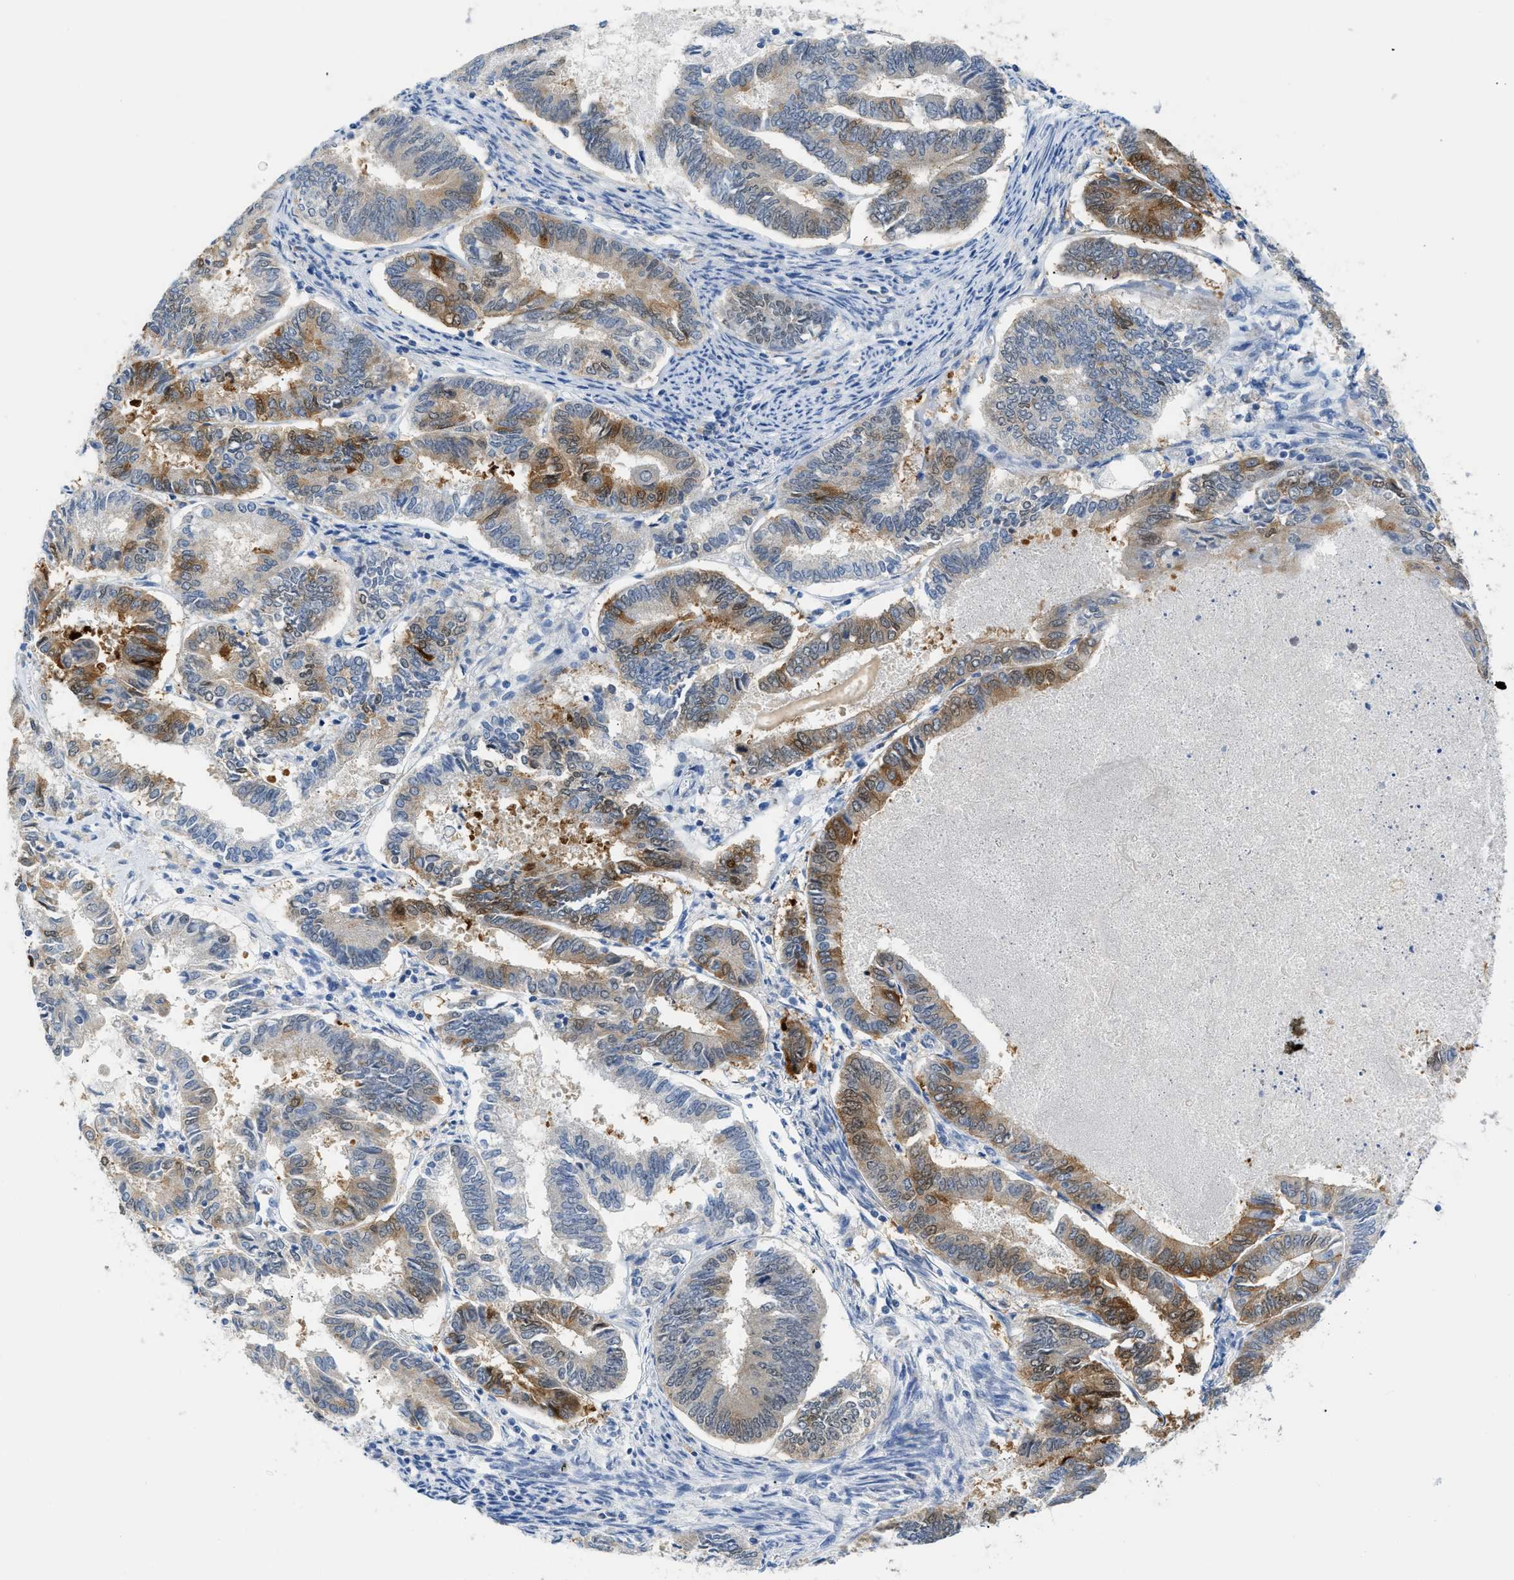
{"staining": {"intensity": "moderate", "quantity": "25%-75%", "location": "cytoplasmic/membranous,nuclear"}, "tissue": "endometrial cancer", "cell_type": "Tumor cells", "image_type": "cancer", "snomed": [{"axis": "morphology", "description": "Adenocarcinoma, NOS"}, {"axis": "topography", "description": "Endometrium"}], "caption": "Adenocarcinoma (endometrial) stained for a protein displays moderate cytoplasmic/membranous and nuclear positivity in tumor cells.", "gene": "PSAT1", "patient": {"sex": "female", "age": 86}}